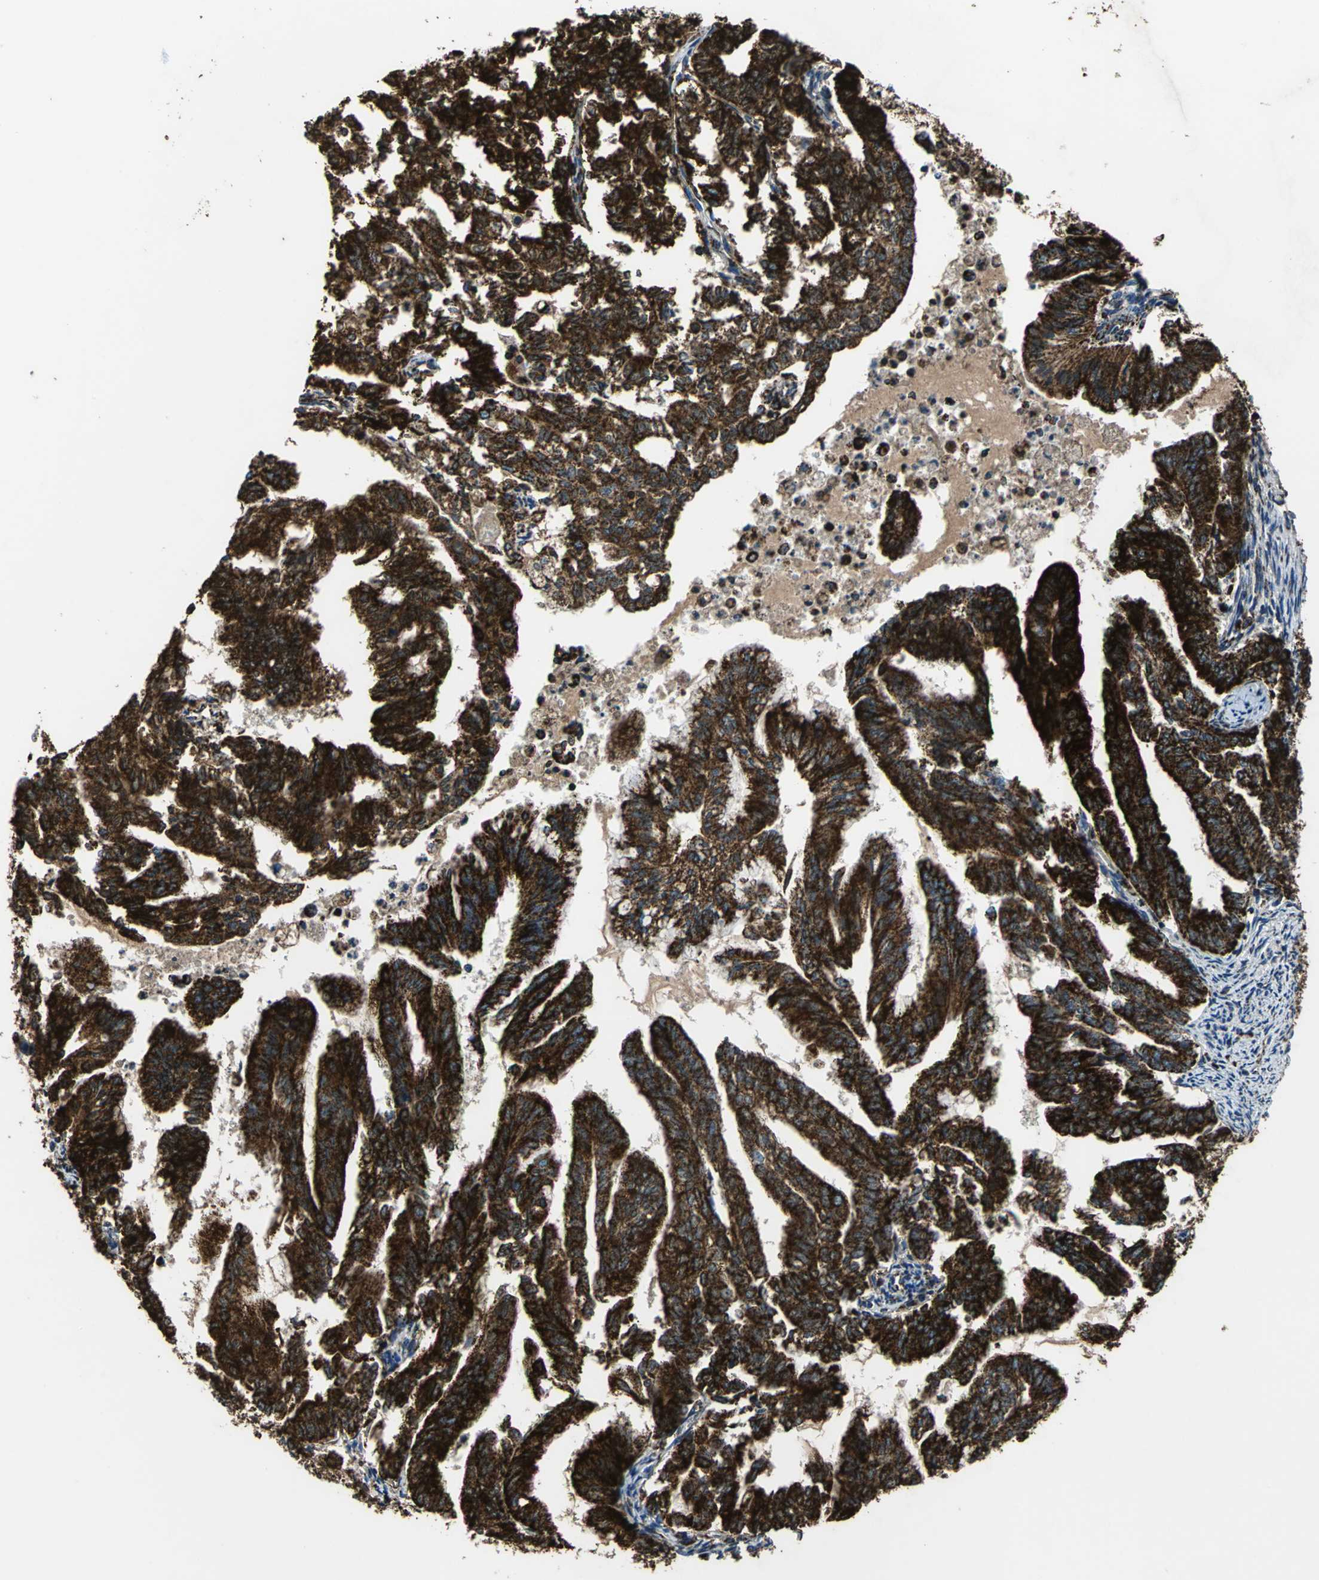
{"staining": {"intensity": "strong", "quantity": ">75%", "location": "cytoplasmic/membranous"}, "tissue": "endometrial cancer", "cell_type": "Tumor cells", "image_type": "cancer", "snomed": [{"axis": "morphology", "description": "Adenocarcinoma, NOS"}, {"axis": "topography", "description": "Endometrium"}], "caption": "Immunohistochemistry (IHC) (DAB) staining of human adenocarcinoma (endometrial) demonstrates strong cytoplasmic/membranous protein staining in approximately >75% of tumor cells.", "gene": "ECH1", "patient": {"sex": "female", "age": 79}}